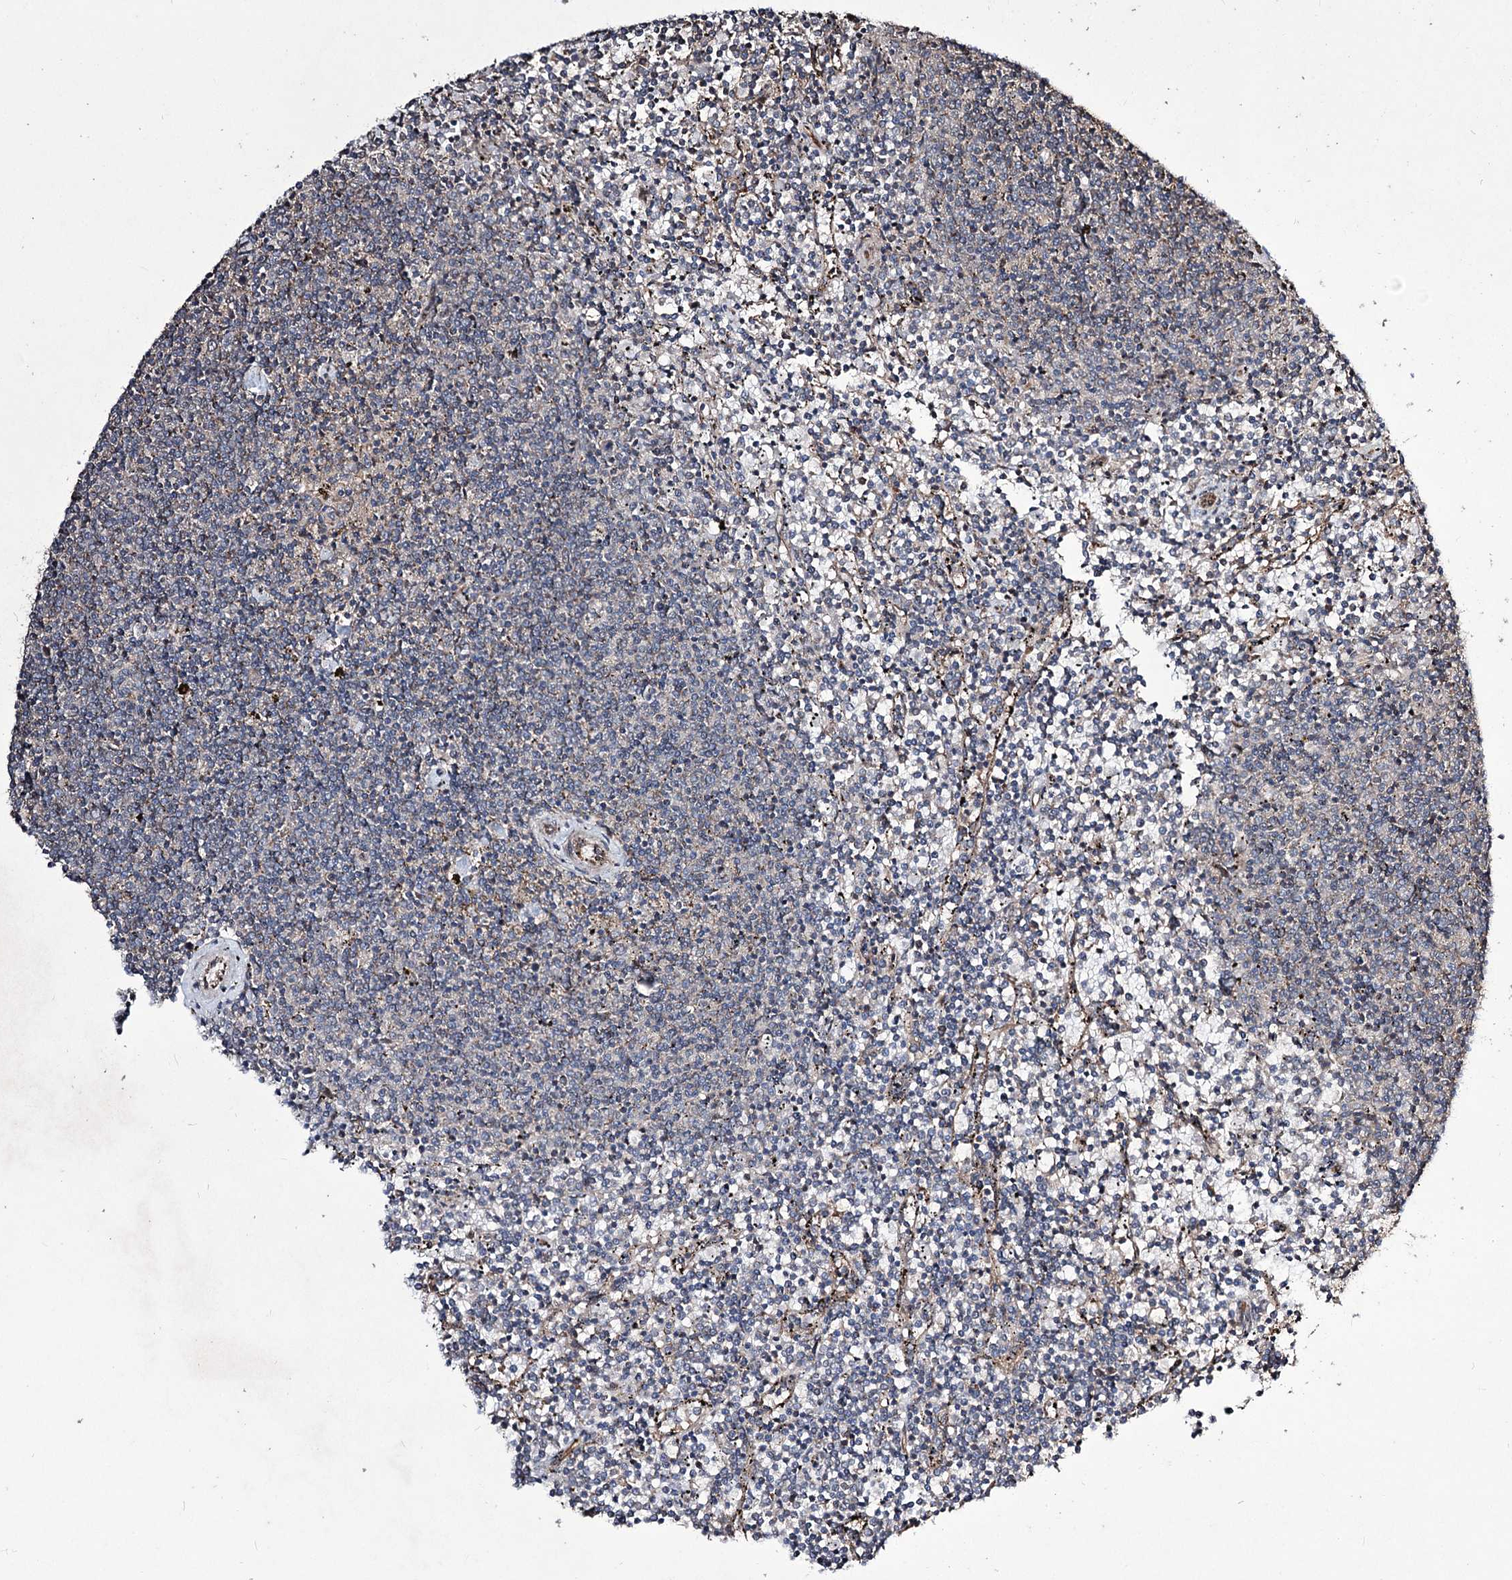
{"staining": {"intensity": "negative", "quantity": "none", "location": "none"}, "tissue": "lymphoma", "cell_type": "Tumor cells", "image_type": "cancer", "snomed": [{"axis": "morphology", "description": "Malignant lymphoma, non-Hodgkin's type, Low grade"}, {"axis": "topography", "description": "Spleen"}], "caption": "Lymphoma was stained to show a protein in brown. There is no significant positivity in tumor cells.", "gene": "CPNE8", "patient": {"sex": "female", "age": 50}}